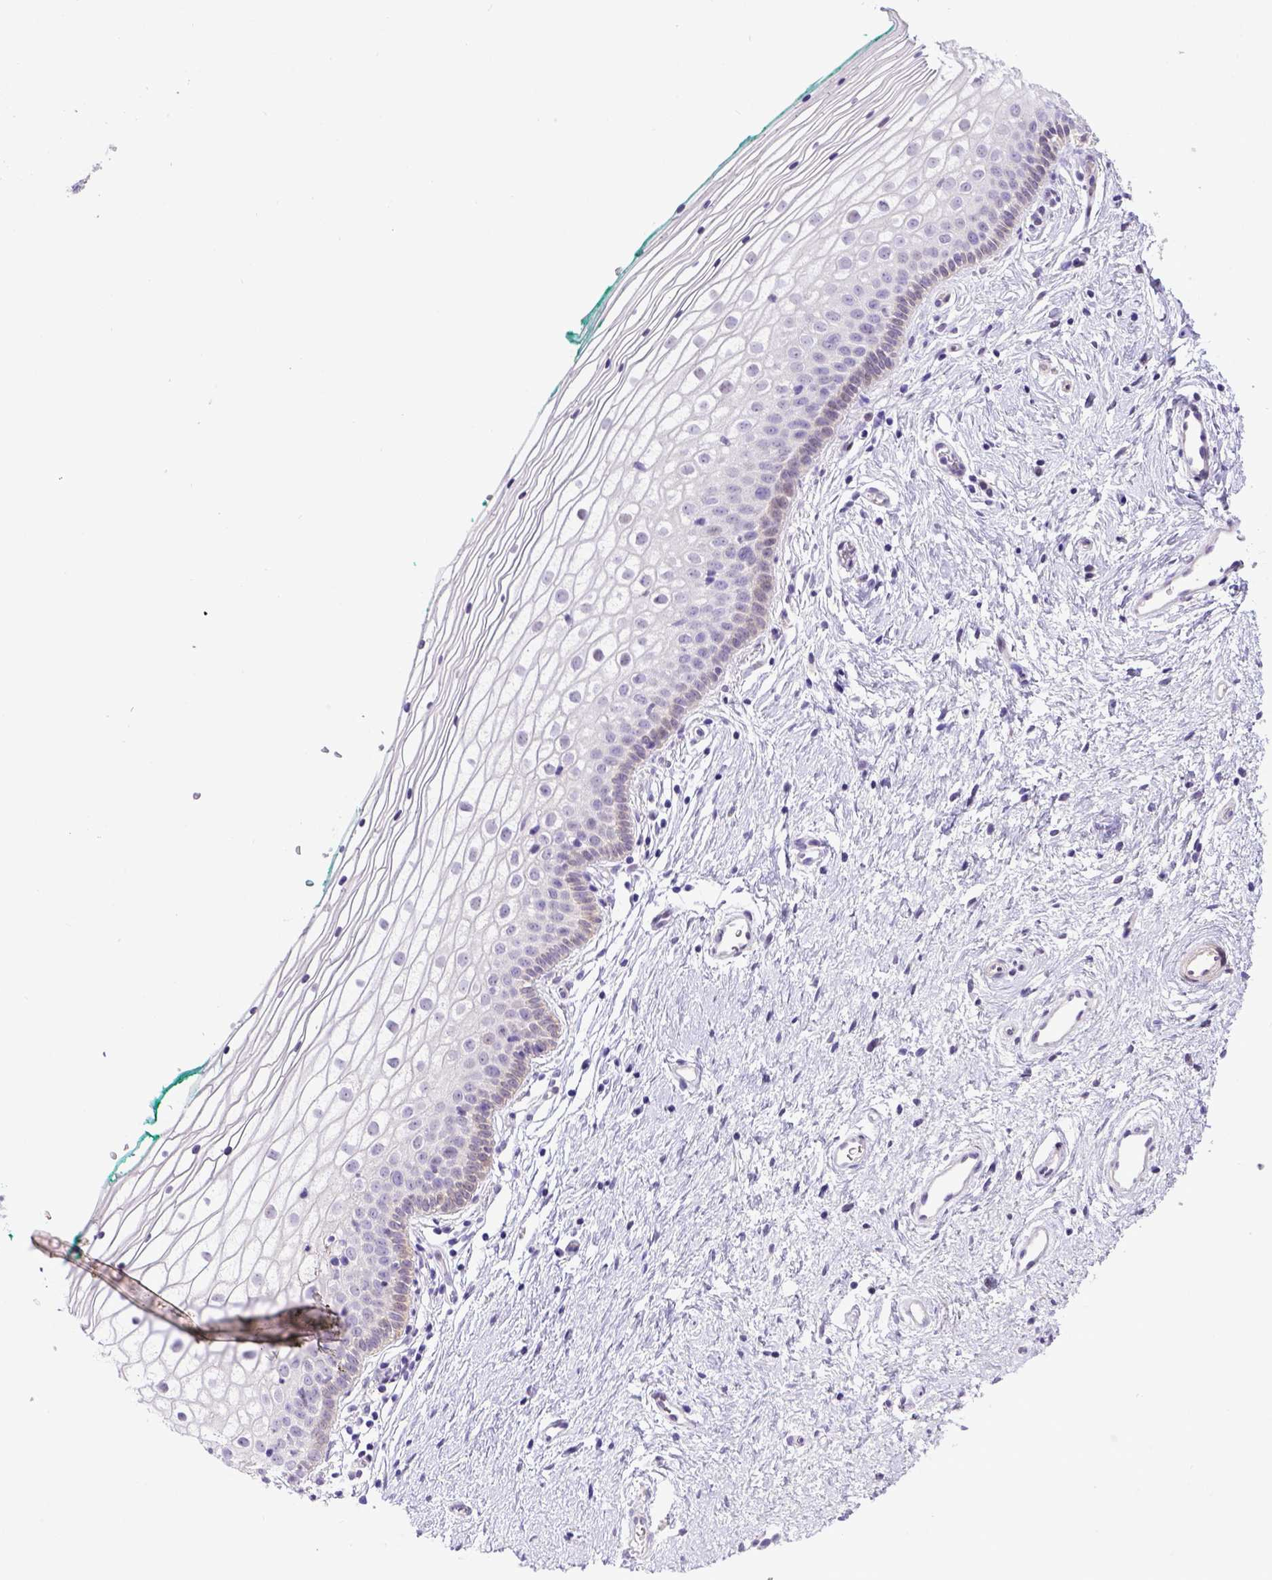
{"staining": {"intensity": "negative", "quantity": "none", "location": "none"}, "tissue": "vagina", "cell_type": "Squamous epithelial cells", "image_type": "normal", "snomed": [{"axis": "morphology", "description": "Normal tissue, NOS"}, {"axis": "topography", "description": "Vagina"}], "caption": "Micrograph shows no protein expression in squamous epithelial cells of unremarkable vagina. Brightfield microscopy of IHC stained with DAB (3,3'-diaminobenzidine) (brown) and hematoxylin (blue), captured at high magnification.", "gene": "BTN1A1", "patient": {"sex": "female", "age": 36}}